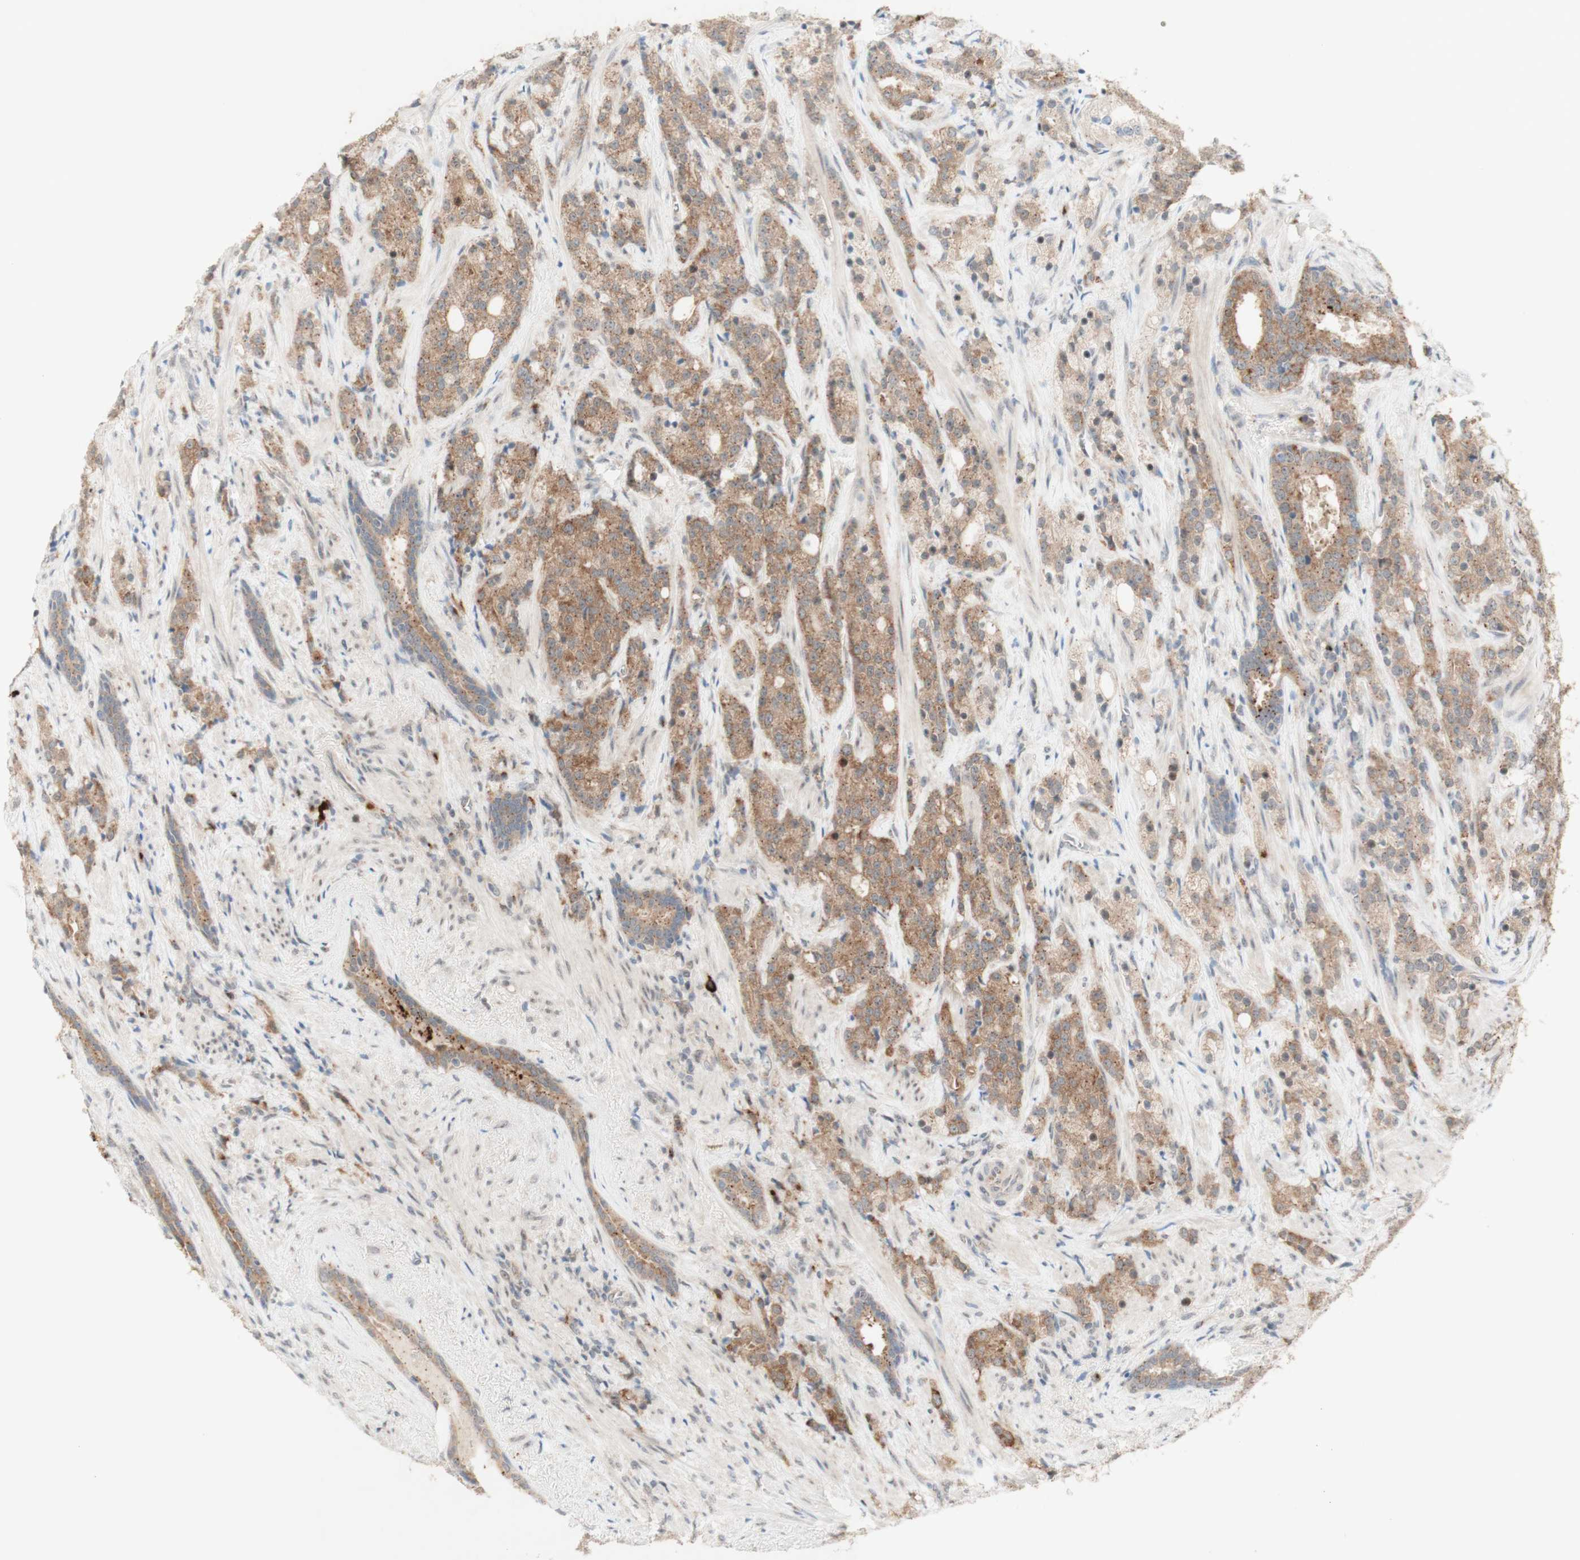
{"staining": {"intensity": "moderate", "quantity": ">75%", "location": "cytoplasmic/membranous"}, "tissue": "prostate cancer", "cell_type": "Tumor cells", "image_type": "cancer", "snomed": [{"axis": "morphology", "description": "Adenocarcinoma, High grade"}, {"axis": "topography", "description": "Prostate"}], "caption": "Prostate cancer stained for a protein displays moderate cytoplasmic/membranous positivity in tumor cells.", "gene": "CYLD", "patient": {"sex": "male", "age": 71}}